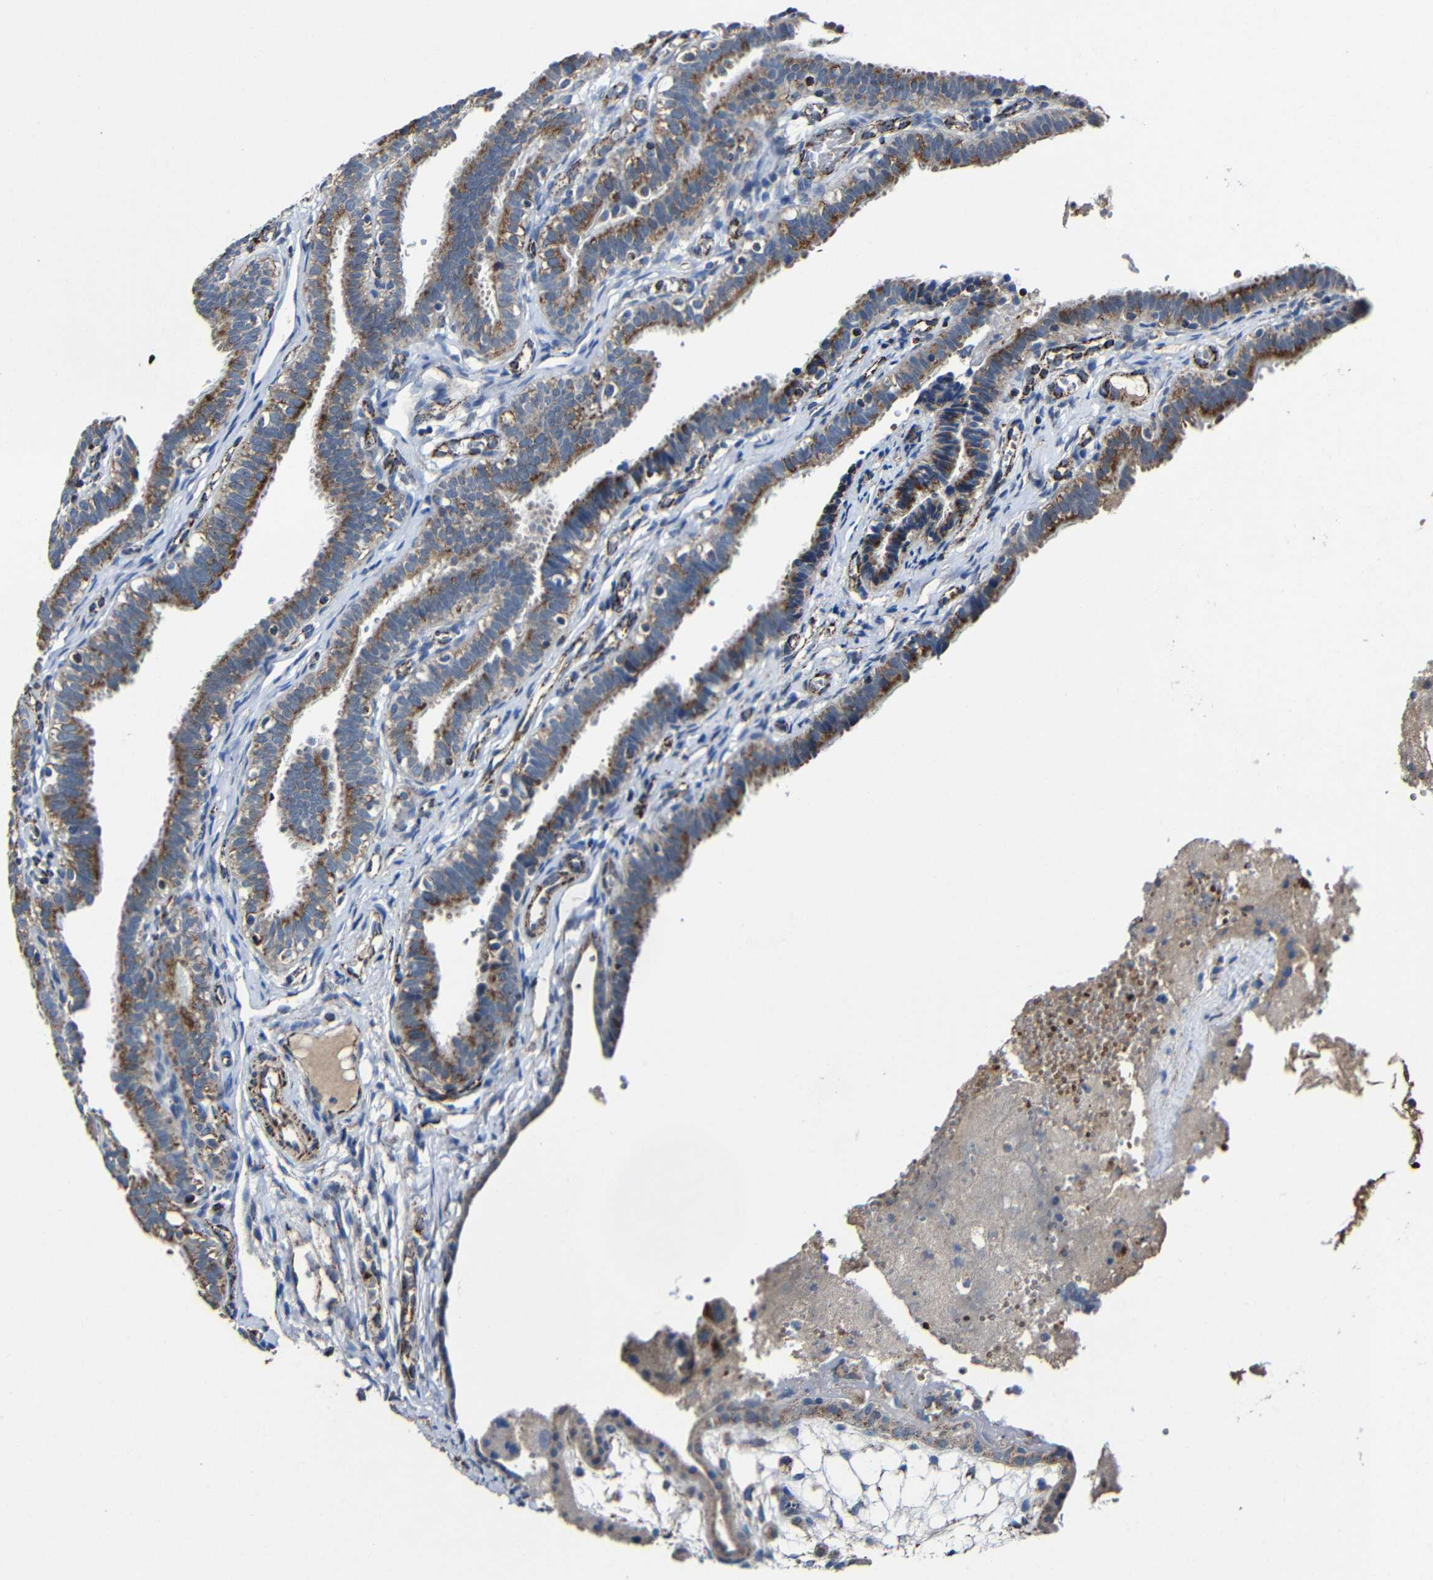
{"staining": {"intensity": "moderate", "quantity": "25%-75%", "location": "cytoplasmic/membranous"}, "tissue": "fallopian tube", "cell_type": "Glandular cells", "image_type": "normal", "snomed": [{"axis": "morphology", "description": "Normal tissue, NOS"}, {"axis": "topography", "description": "Fallopian tube"}, {"axis": "topography", "description": "Placenta"}], "caption": "Immunohistochemistry (IHC) photomicrograph of normal fallopian tube: fallopian tube stained using immunohistochemistry shows medium levels of moderate protein expression localized specifically in the cytoplasmic/membranous of glandular cells, appearing as a cytoplasmic/membranous brown color.", "gene": "CA5B", "patient": {"sex": "female", "age": 34}}